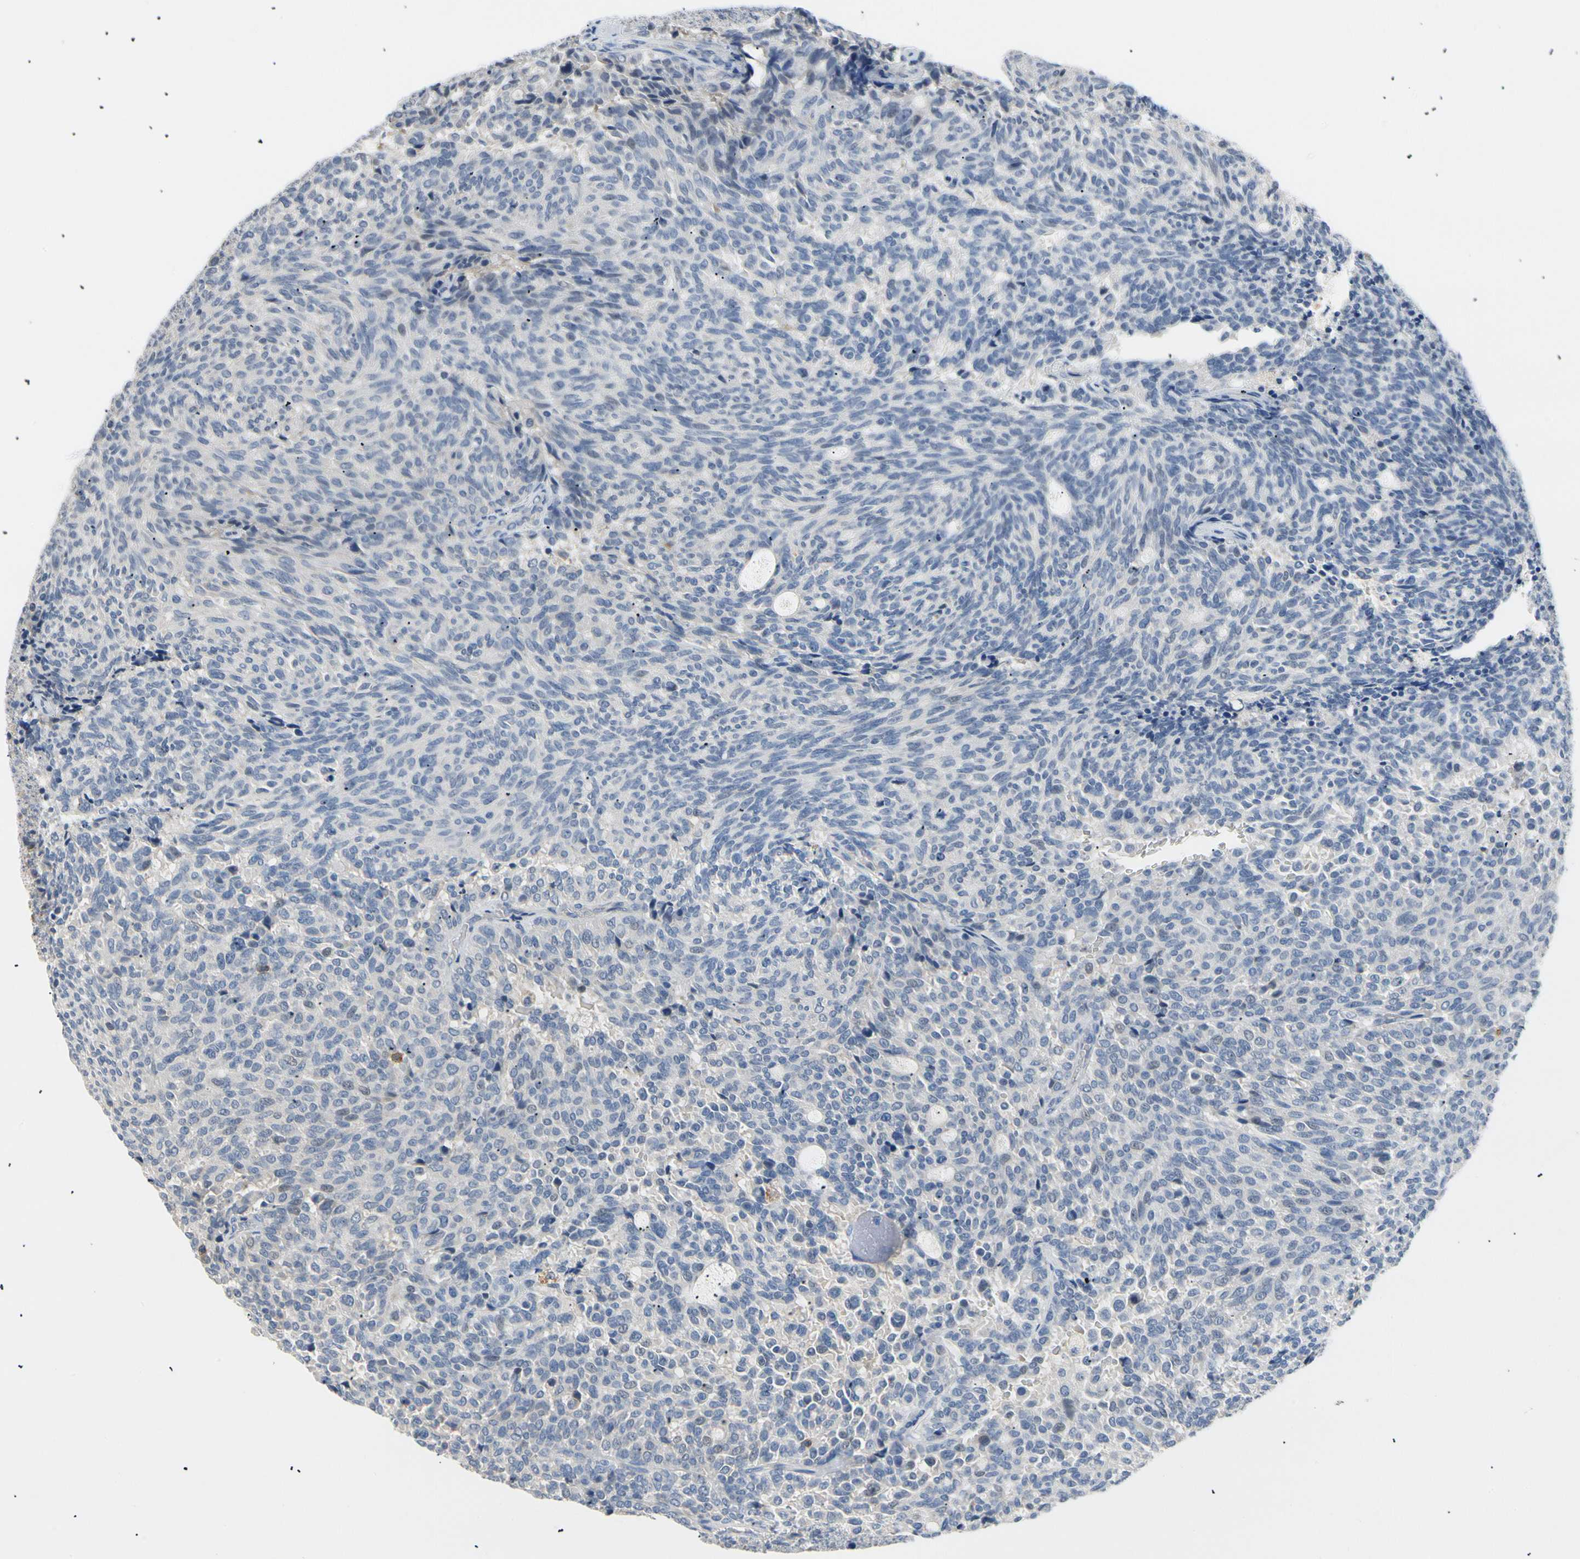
{"staining": {"intensity": "negative", "quantity": "none", "location": "none"}, "tissue": "carcinoid", "cell_type": "Tumor cells", "image_type": "cancer", "snomed": [{"axis": "morphology", "description": "Carcinoid, malignant, NOS"}, {"axis": "topography", "description": "Pancreas"}], "caption": "The image reveals no significant positivity in tumor cells of malignant carcinoid.", "gene": "TNFRSF18", "patient": {"sex": "female", "age": 54}}